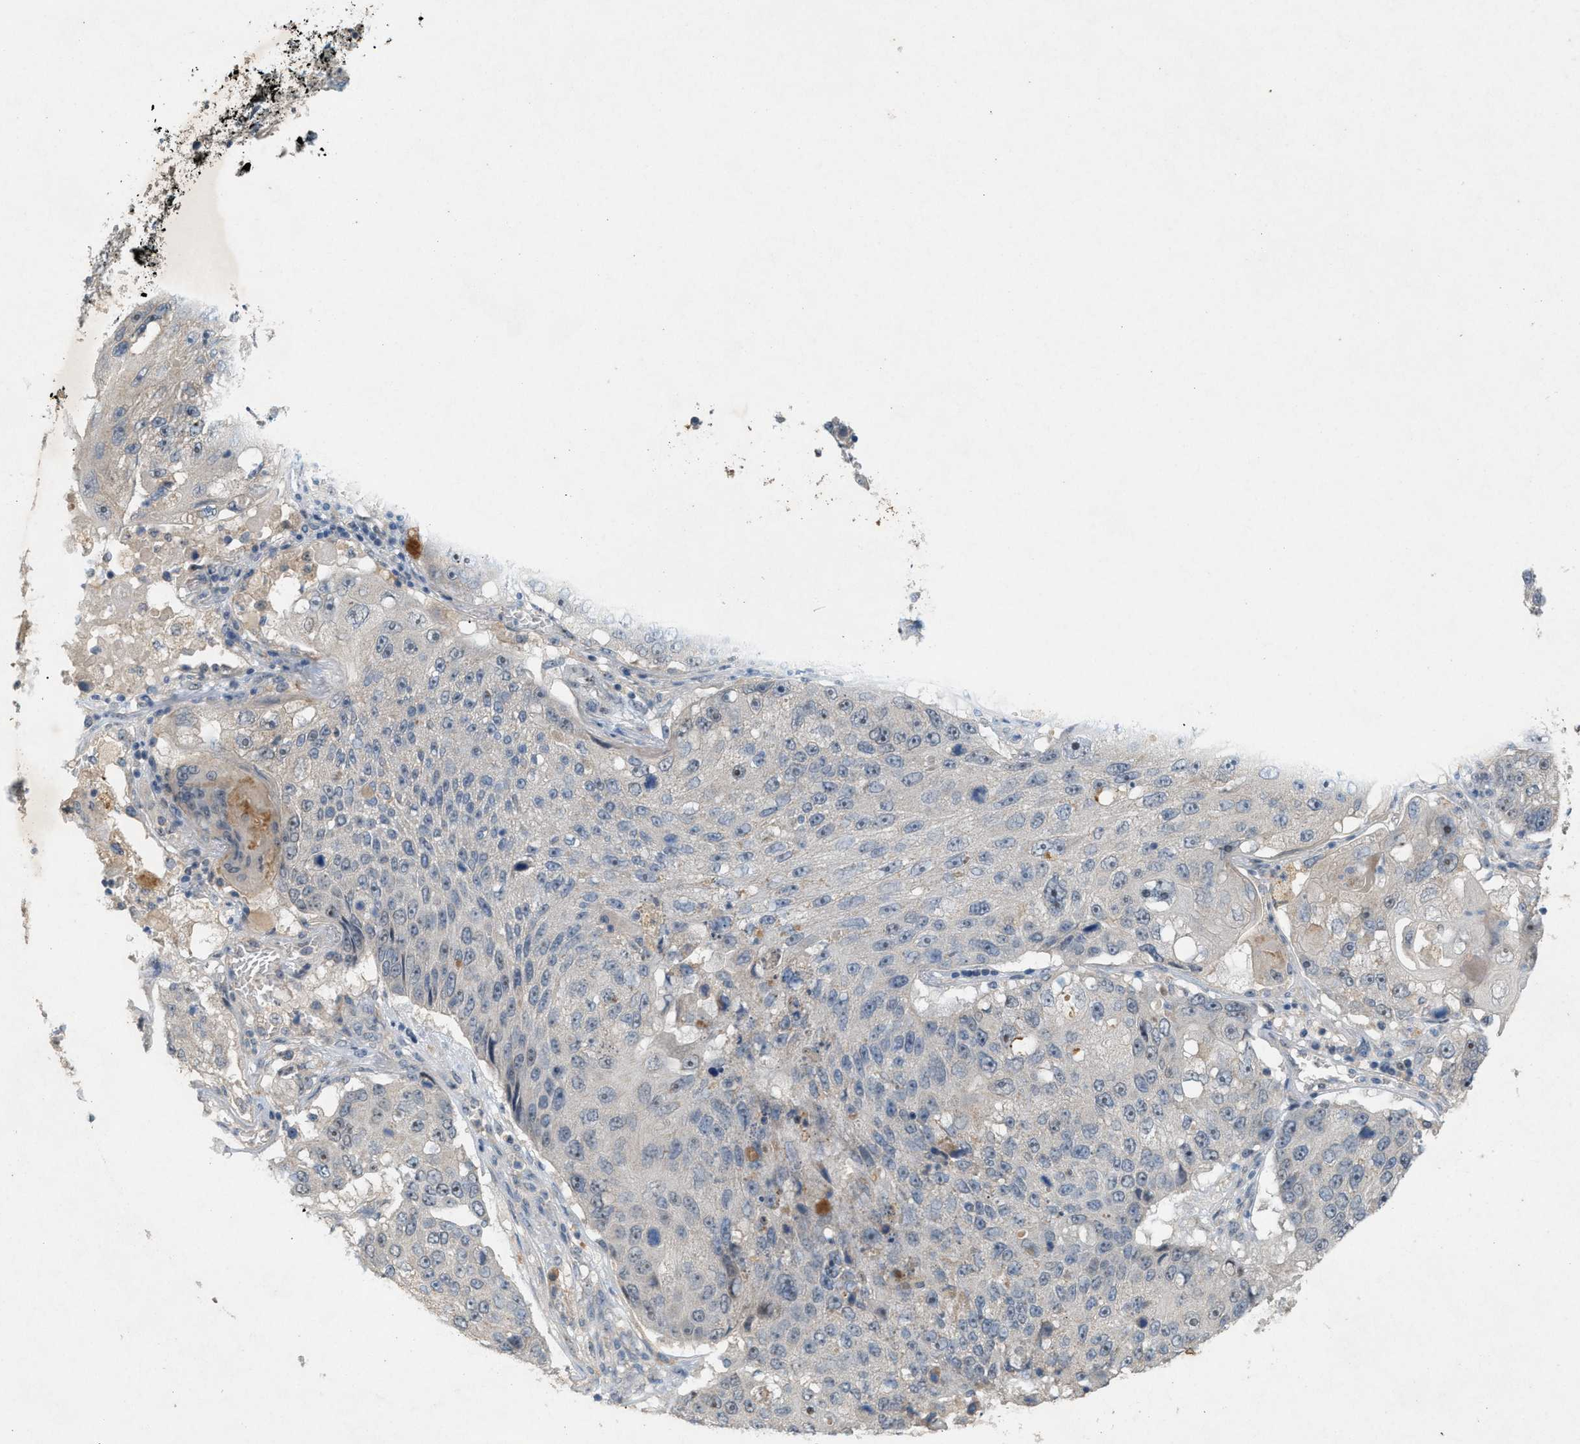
{"staining": {"intensity": "negative", "quantity": "none", "location": "none"}, "tissue": "lung cancer", "cell_type": "Tumor cells", "image_type": "cancer", "snomed": [{"axis": "morphology", "description": "Squamous cell carcinoma, NOS"}, {"axis": "topography", "description": "Lung"}], "caption": "Lung squamous cell carcinoma stained for a protein using immunohistochemistry displays no expression tumor cells.", "gene": "DCAF7", "patient": {"sex": "male", "age": 61}}